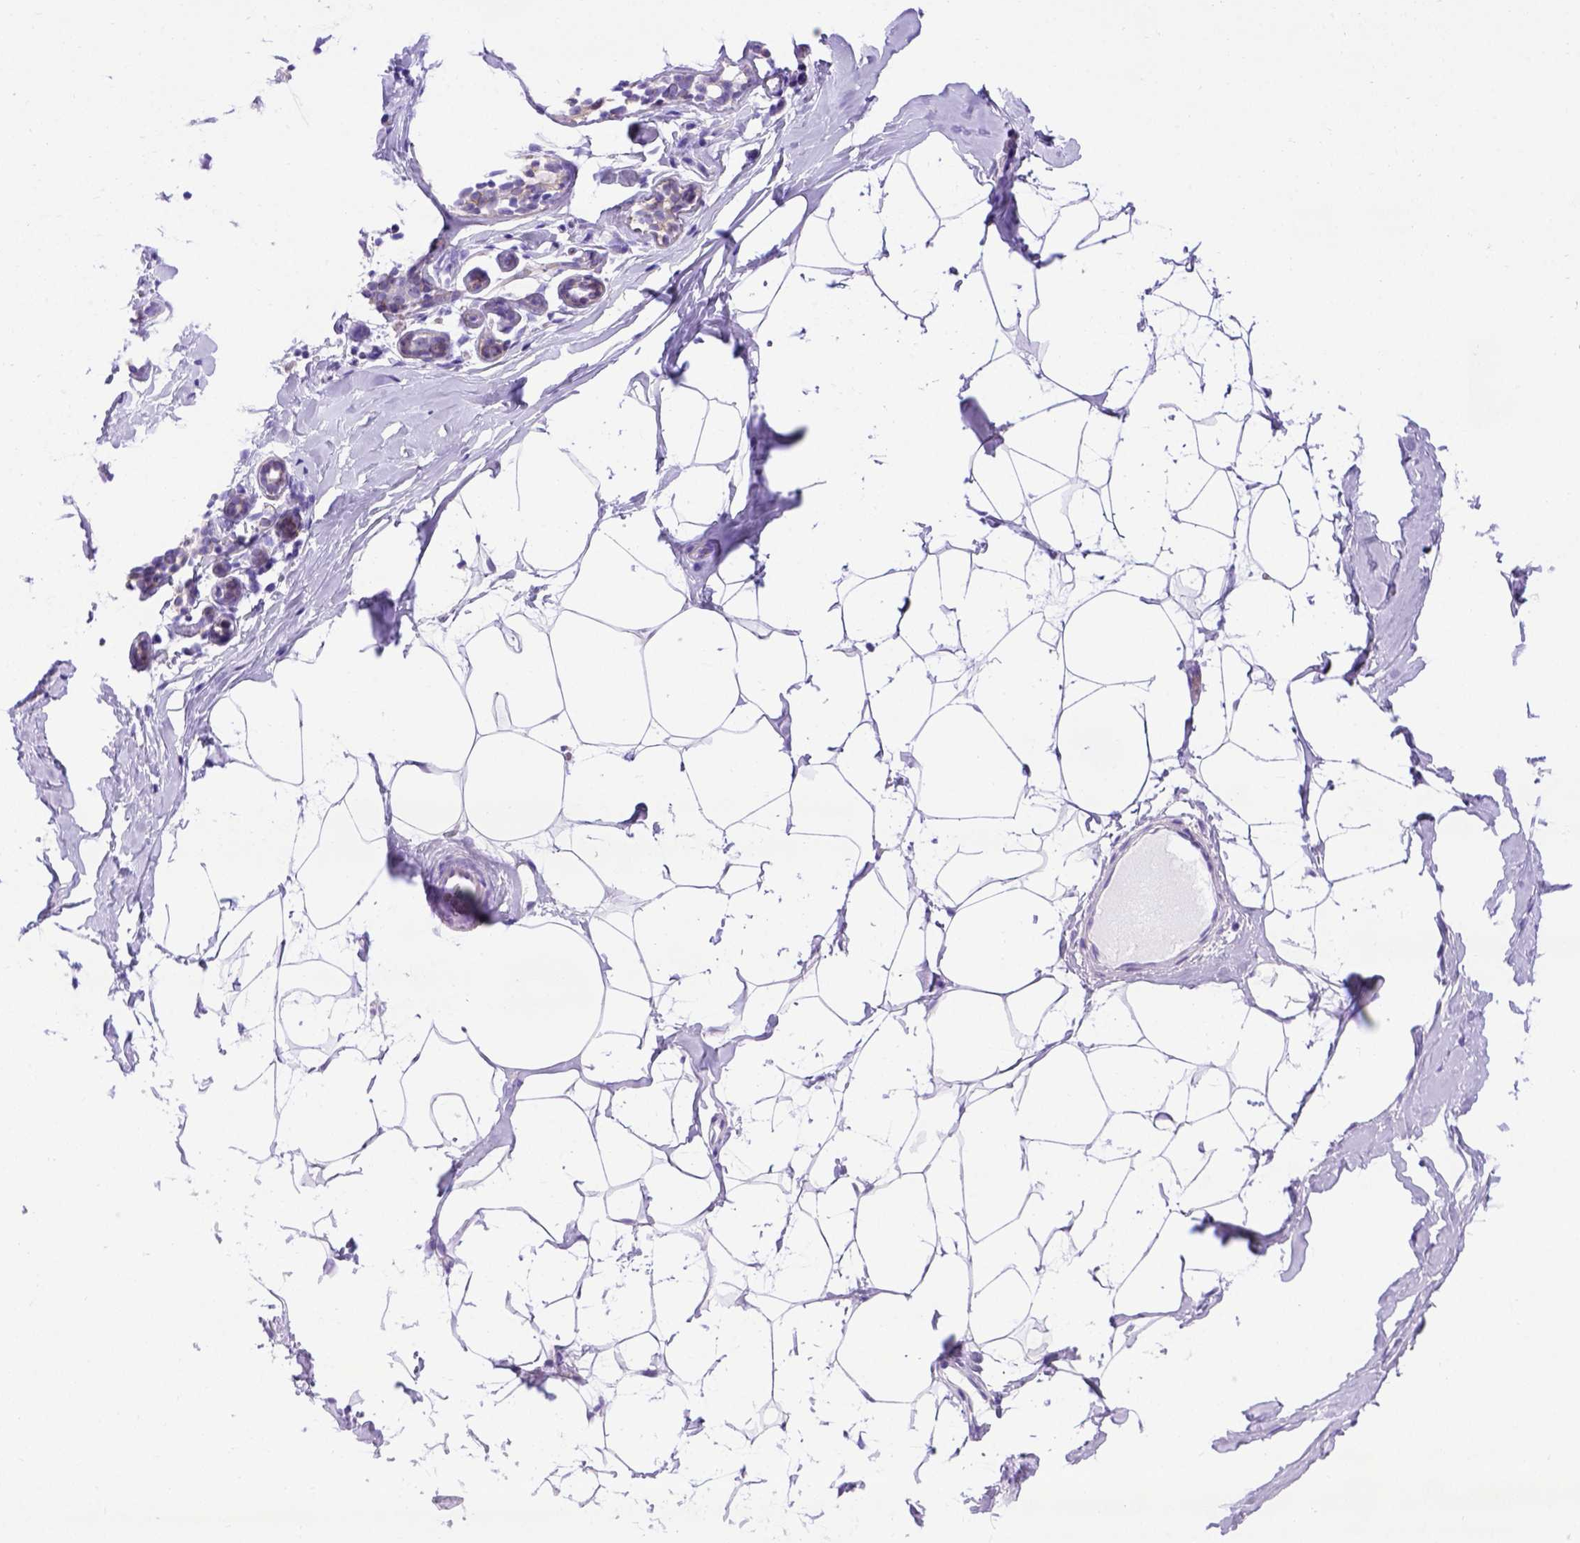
{"staining": {"intensity": "negative", "quantity": "none", "location": "none"}, "tissue": "breast", "cell_type": "Adipocytes", "image_type": "normal", "snomed": [{"axis": "morphology", "description": "Normal tissue, NOS"}, {"axis": "topography", "description": "Breast"}], "caption": "The image exhibits no staining of adipocytes in benign breast.", "gene": "ADAM12", "patient": {"sex": "female", "age": 32}}